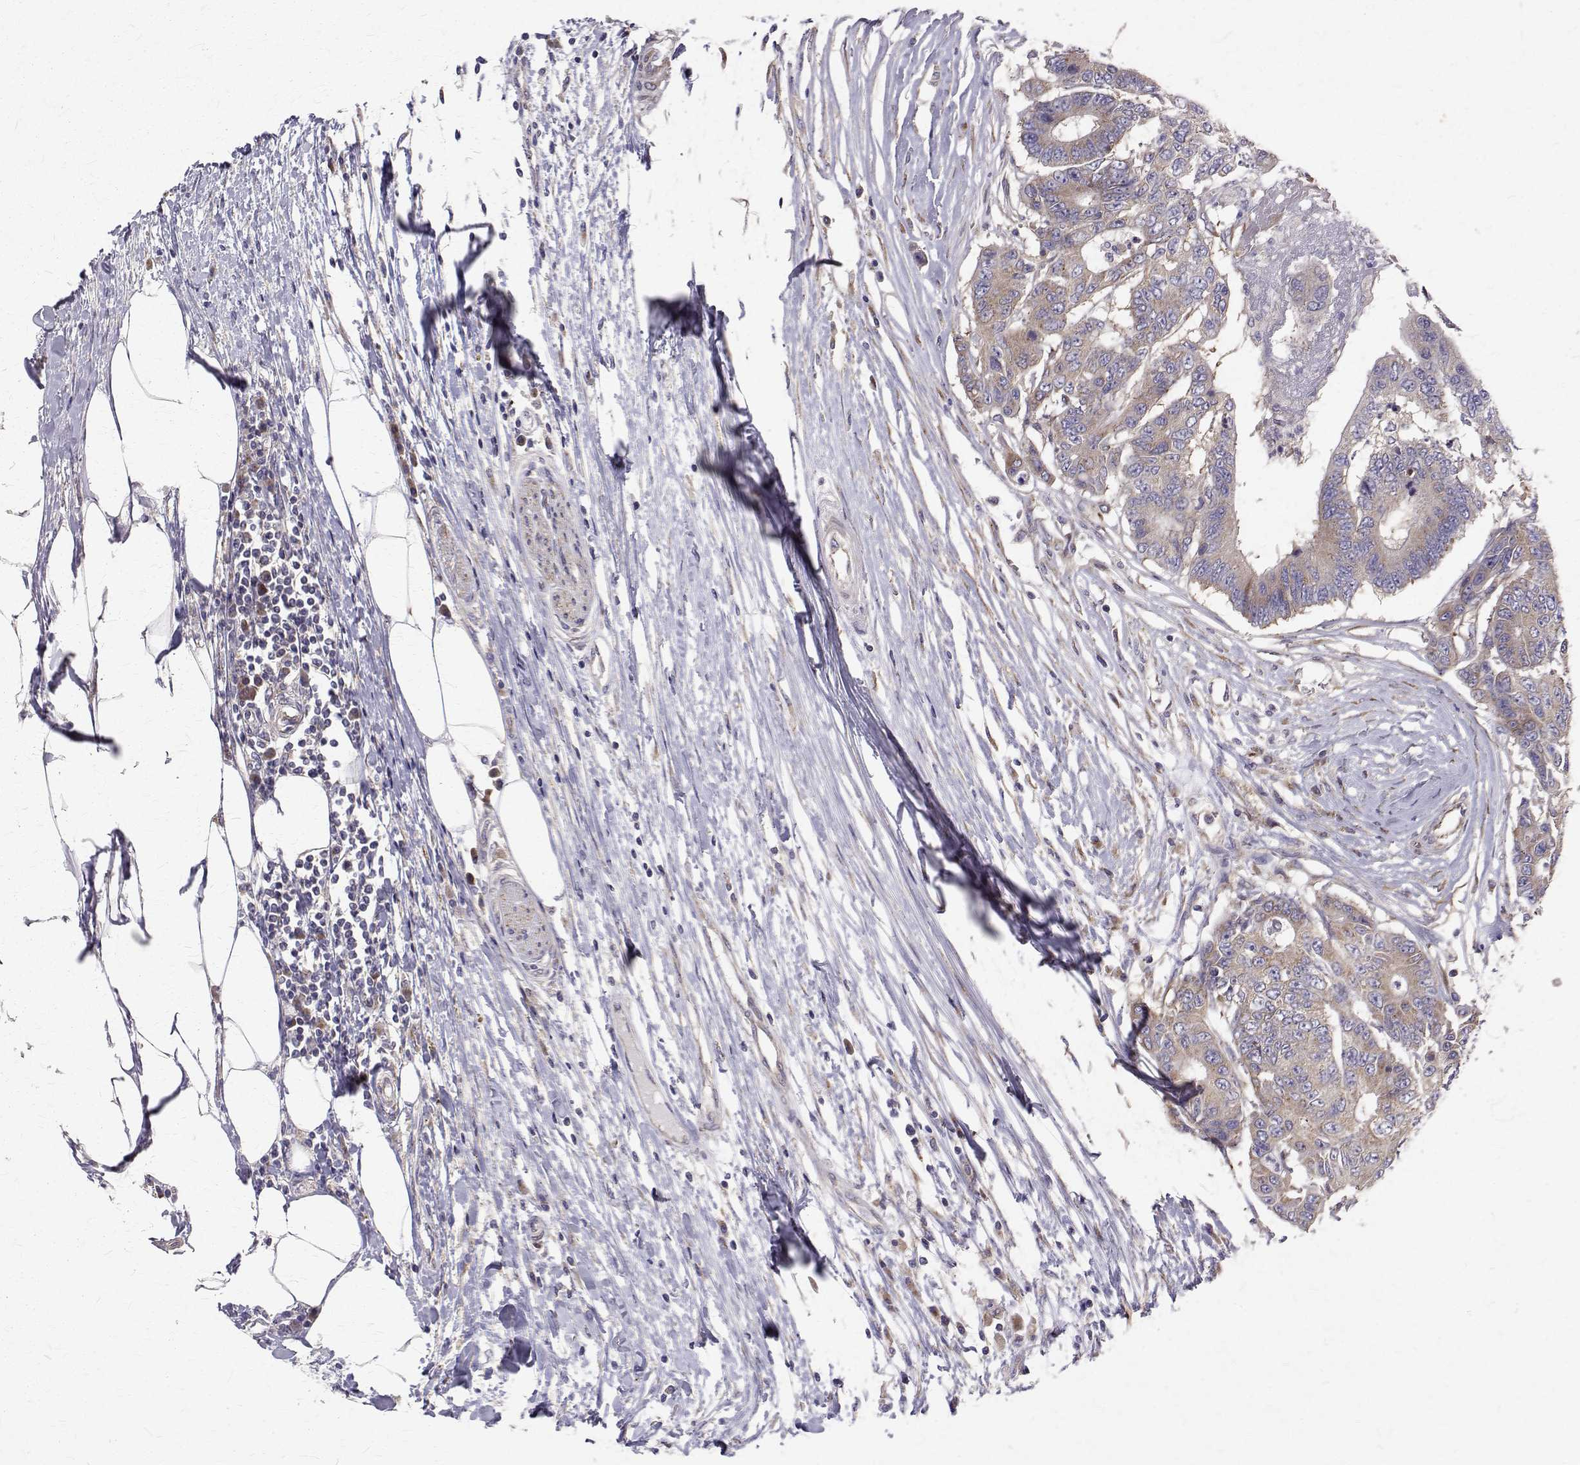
{"staining": {"intensity": "weak", "quantity": ">75%", "location": "cytoplasmic/membranous"}, "tissue": "colorectal cancer", "cell_type": "Tumor cells", "image_type": "cancer", "snomed": [{"axis": "morphology", "description": "Adenocarcinoma, NOS"}, {"axis": "topography", "description": "Colon"}], "caption": "Colorectal adenocarcinoma tissue demonstrates weak cytoplasmic/membranous staining in about >75% of tumor cells, visualized by immunohistochemistry.", "gene": "ARFGAP1", "patient": {"sex": "female", "age": 48}}